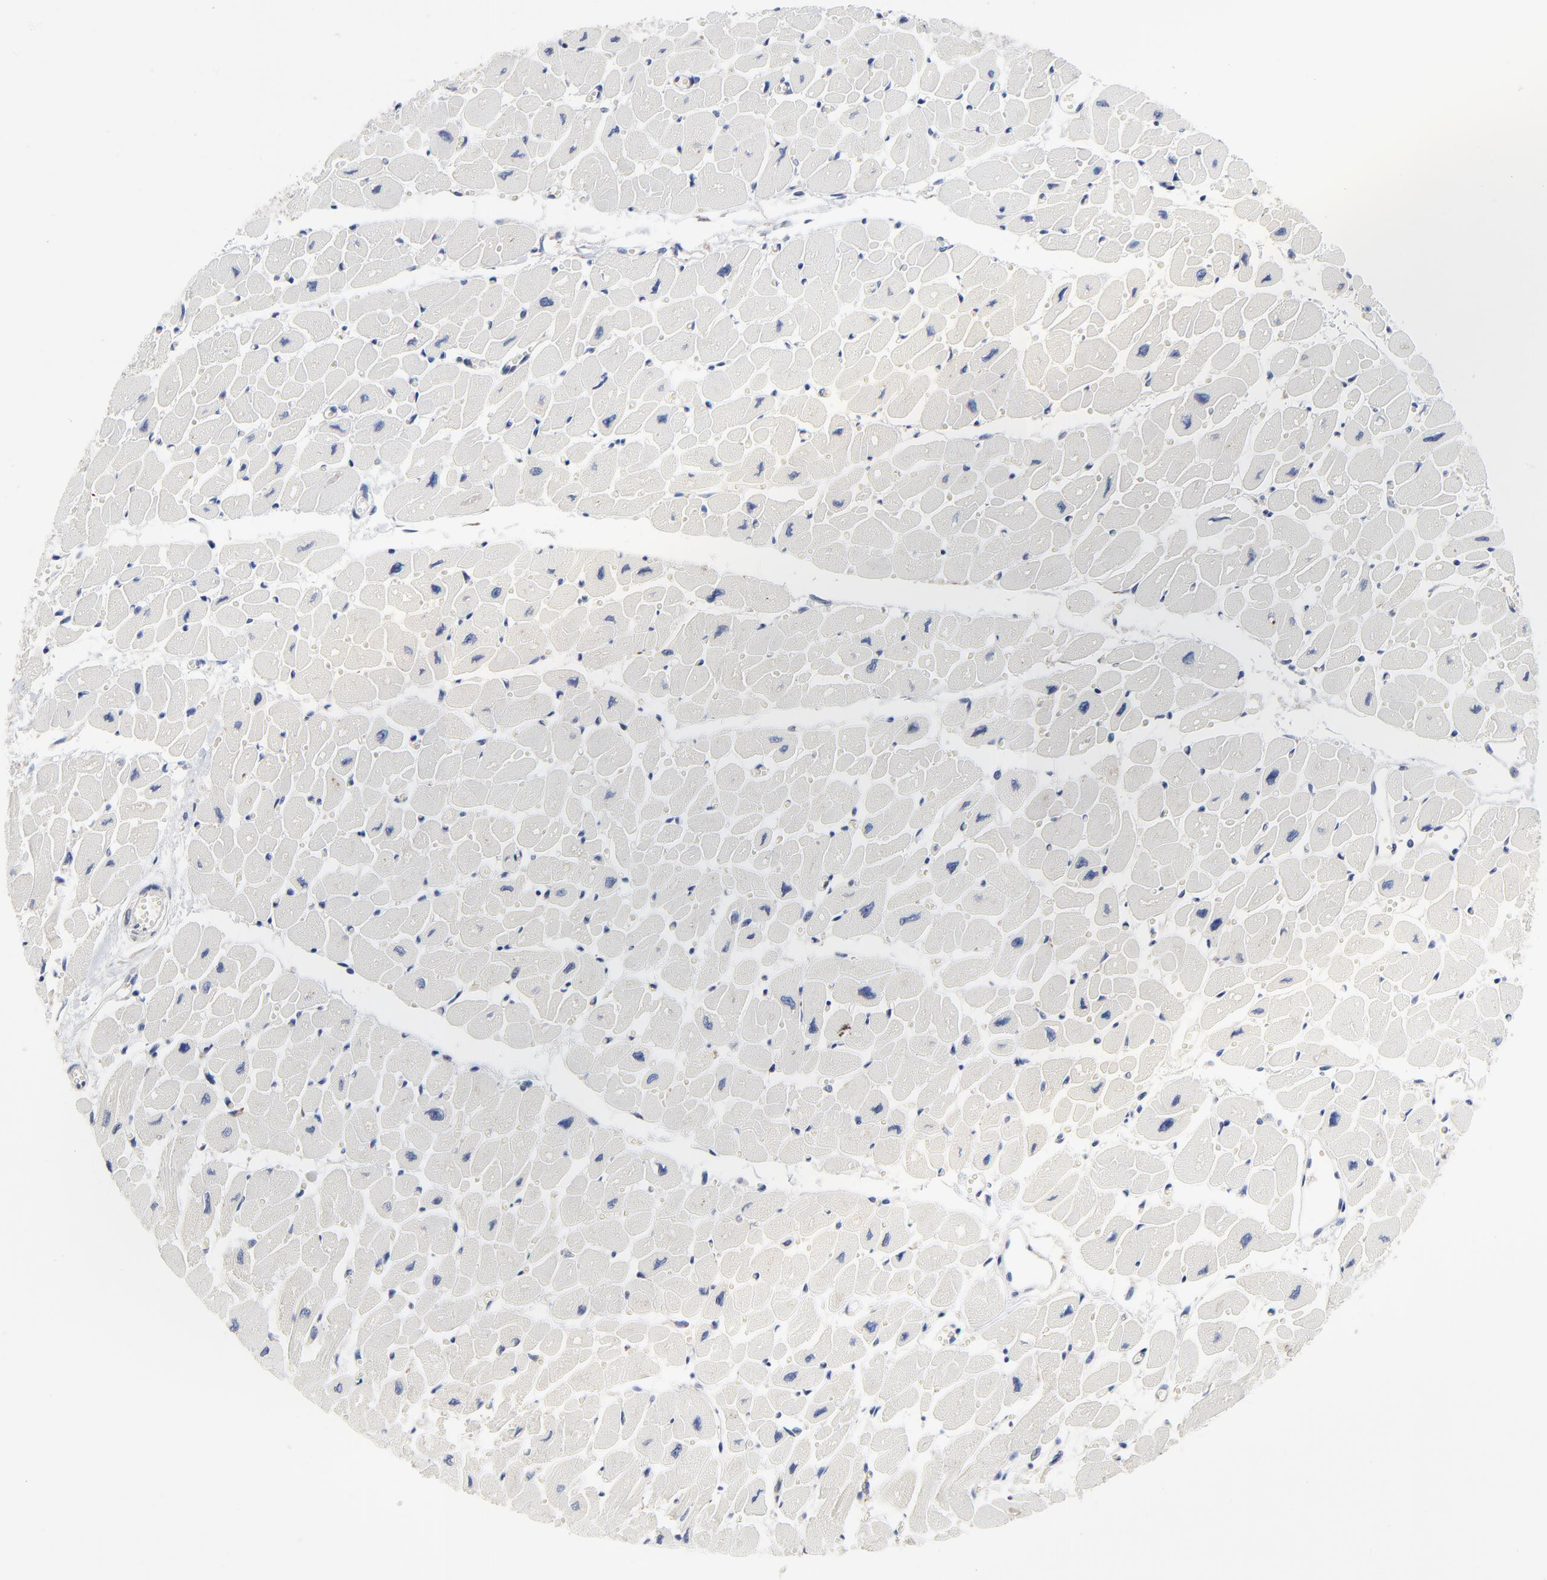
{"staining": {"intensity": "negative", "quantity": "none", "location": "none"}, "tissue": "heart muscle", "cell_type": "Cardiomyocytes", "image_type": "normal", "snomed": [{"axis": "morphology", "description": "Normal tissue, NOS"}, {"axis": "topography", "description": "Heart"}], "caption": "The immunohistochemistry (IHC) micrograph has no significant positivity in cardiomyocytes of heart muscle. The staining is performed using DAB (3,3'-diaminobenzidine) brown chromogen with nuclei counter-stained in using hematoxylin.", "gene": "VAV2", "patient": {"sex": "female", "age": 54}}